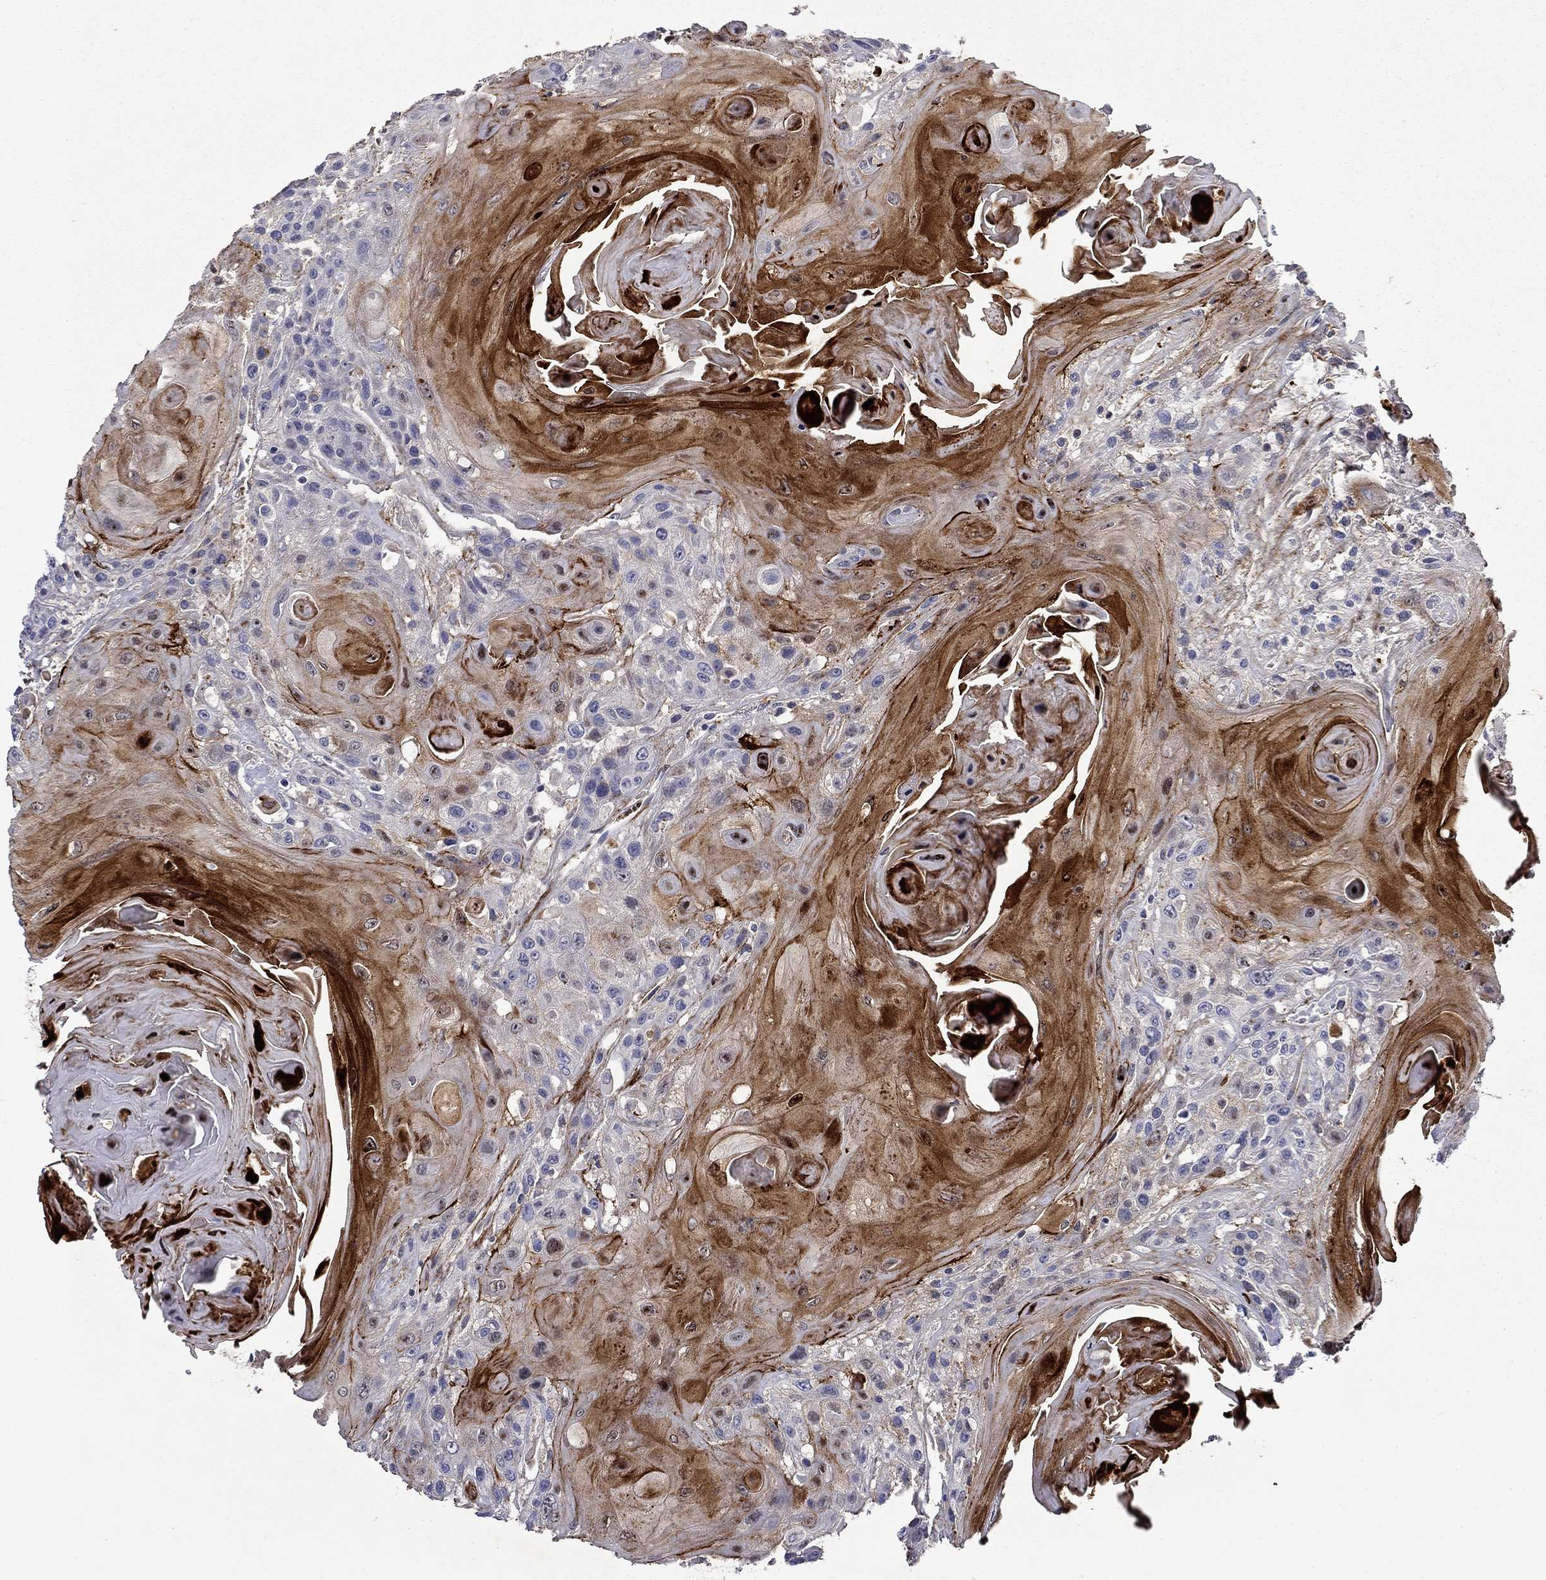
{"staining": {"intensity": "moderate", "quantity": "<25%", "location": "cytoplasmic/membranous"}, "tissue": "head and neck cancer", "cell_type": "Tumor cells", "image_type": "cancer", "snomed": [{"axis": "morphology", "description": "Squamous cell carcinoma, NOS"}, {"axis": "topography", "description": "Head-Neck"}], "caption": "Squamous cell carcinoma (head and neck) stained for a protein demonstrates moderate cytoplasmic/membranous positivity in tumor cells.", "gene": "IRF5", "patient": {"sex": "female", "age": 59}}